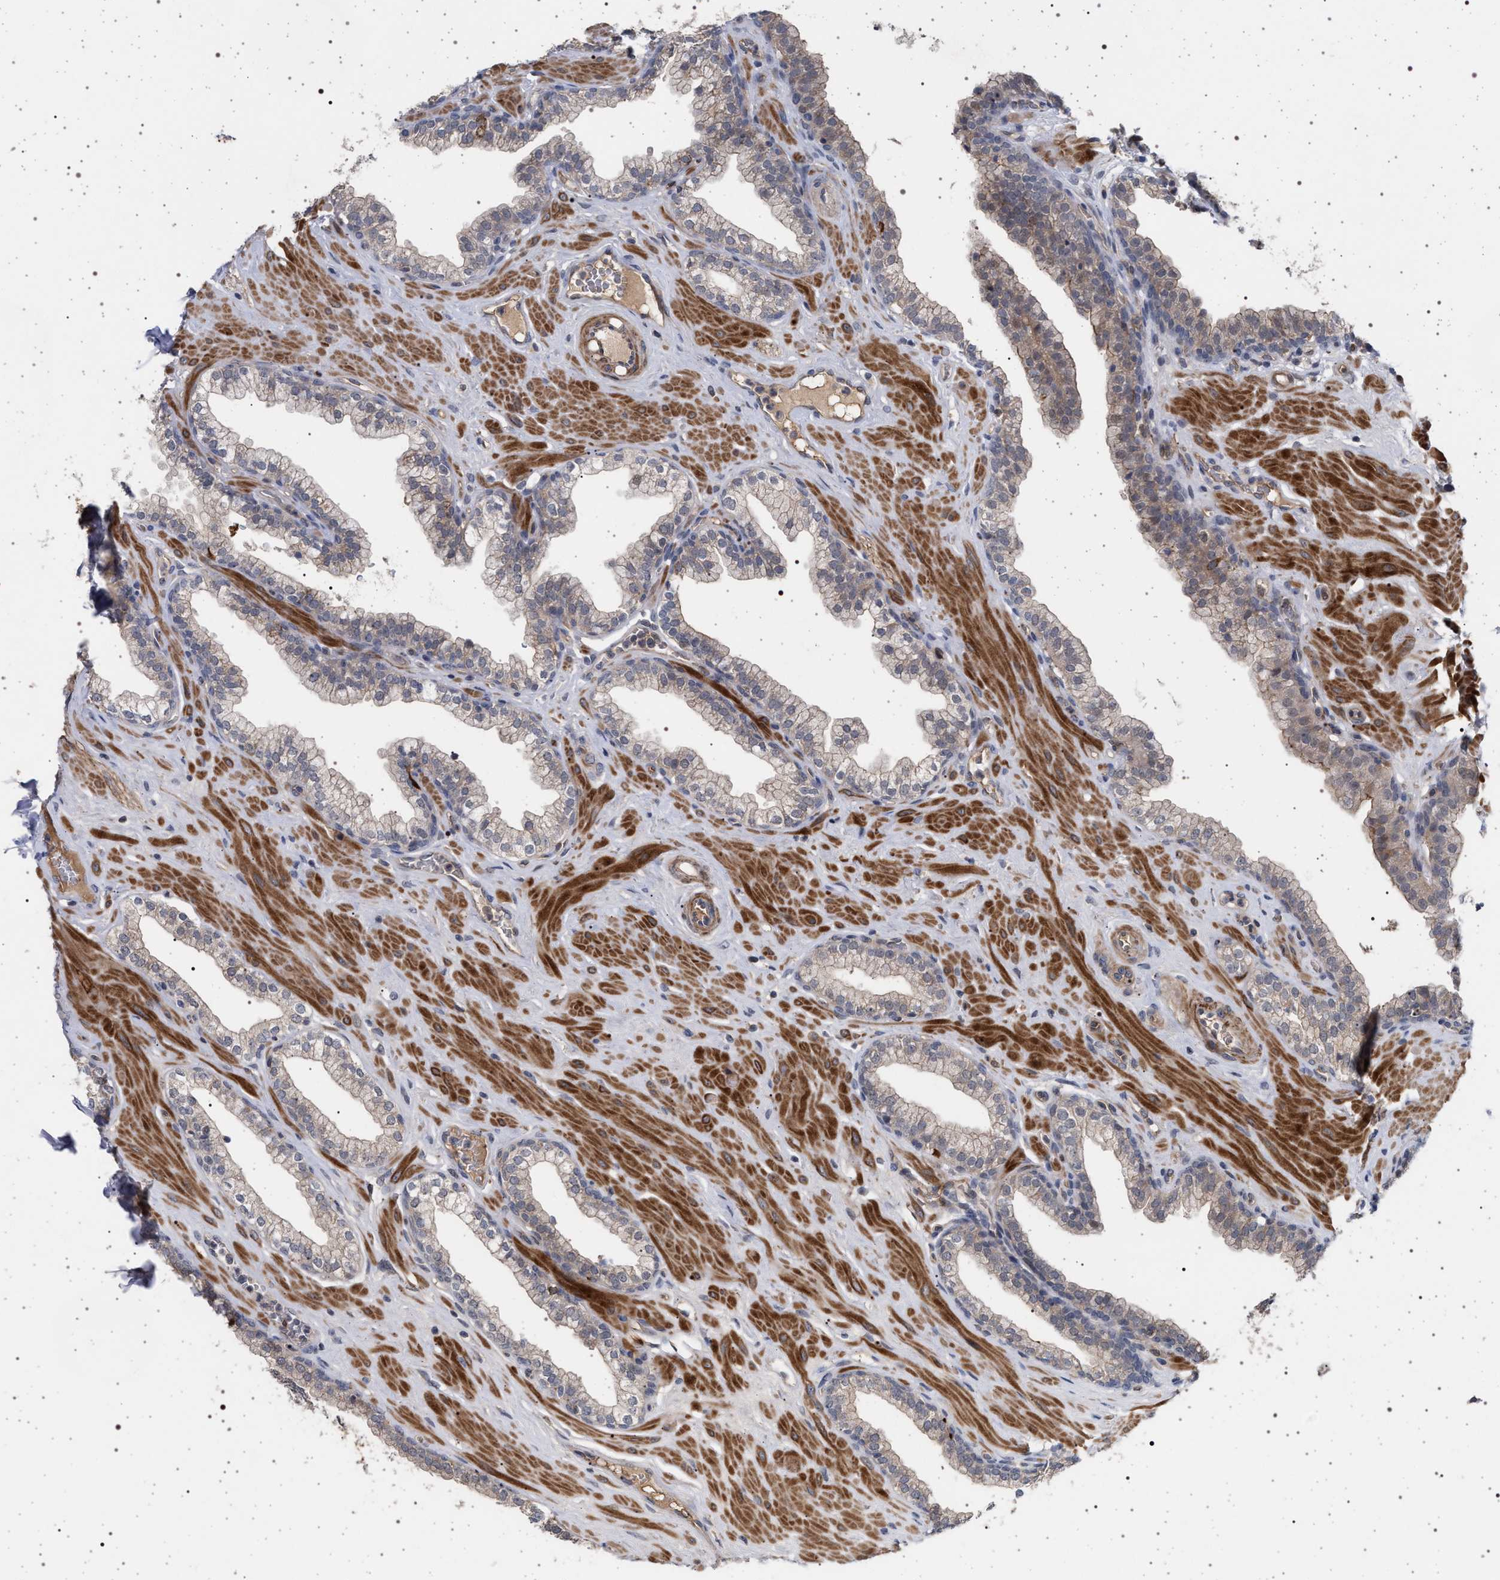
{"staining": {"intensity": "weak", "quantity": "25%-75%", "location": "cytoplasmic/membranous"}, "tissue": "prostate", "cell_type": "Glandular cells", "image_type": "normal", "snomed": [{"axis": "morphology", "description": "Normal tissue, NOS"}, {"axis": "morphology", "description": "Urothelial carcinoma, Low grade"}, {"axis": "topography", "description": "Urinary bladder"}, {"axis": "topography", "description": "Prostate"}], "caption": "A high-resolution photomicrograph shows IHC staining of benign prostate, which shows weak cytoplasmic/membranous expression in approximately 25%-75% of glandular cells. The staining is performed using DAB (3,3'-diaminobenzidine) brown chromogen to label protein expression. The nuclei are counter-stained blue using hematoxylin.", "gene": "RBM48", "patient": {"sex": "male", "age": 60}}